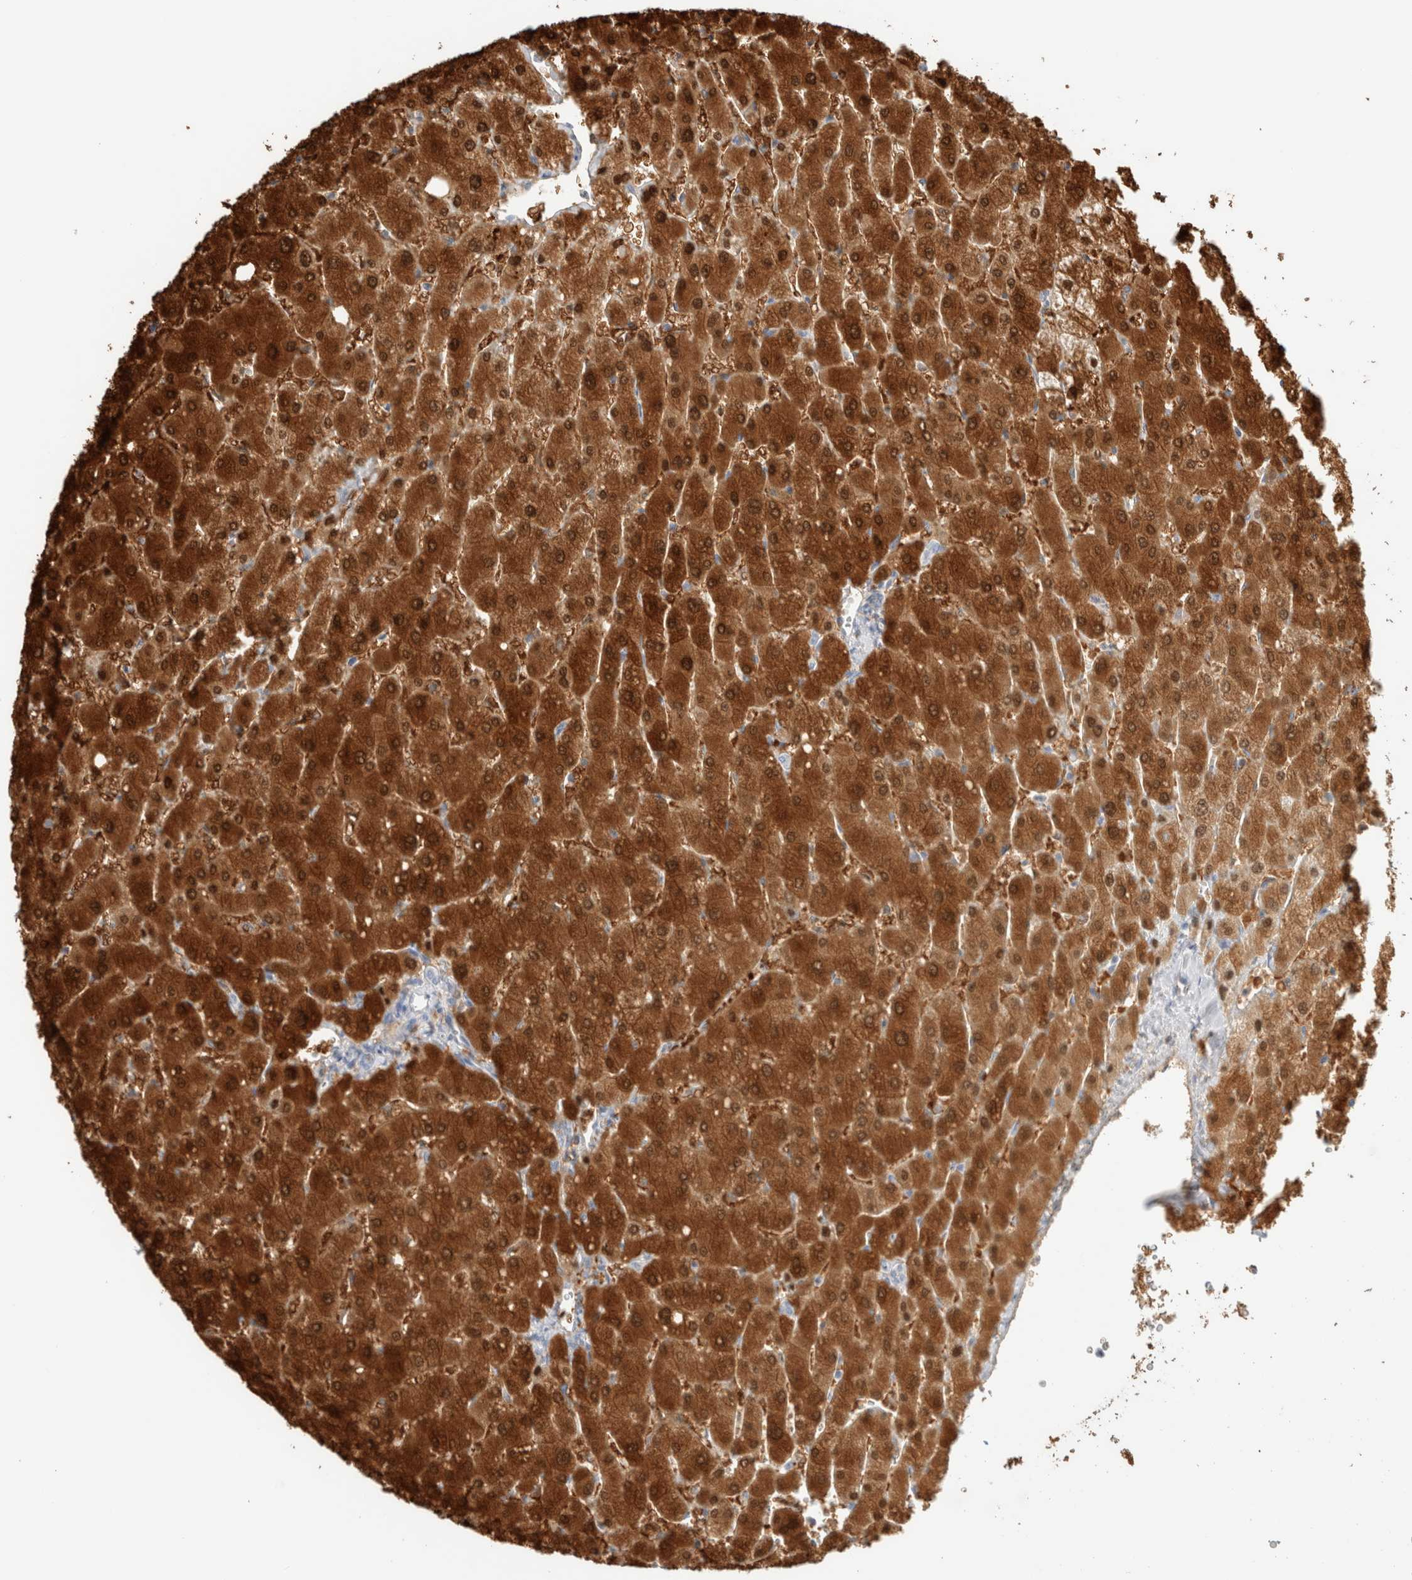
{"staining": {"intensity": "negative", "quantity": "none", "location": "none"}, "tissue": "liver", "cell_type": "Cholangiocytes", "image_type": "normal", "snomed": [{"axis": "morphology", "description": "Normal tissue, NOS"}, {"axis": "topography", "description": "Liver"}], "caption": "Micrograph shows no protein positivity in cholangiocytes of normal liver. (Brightfield microscopy of DAB immunohistochemistry (IHC) at high magnification).", "gene": "ARG1", "patient": {"sex": "male", "age": 55}}